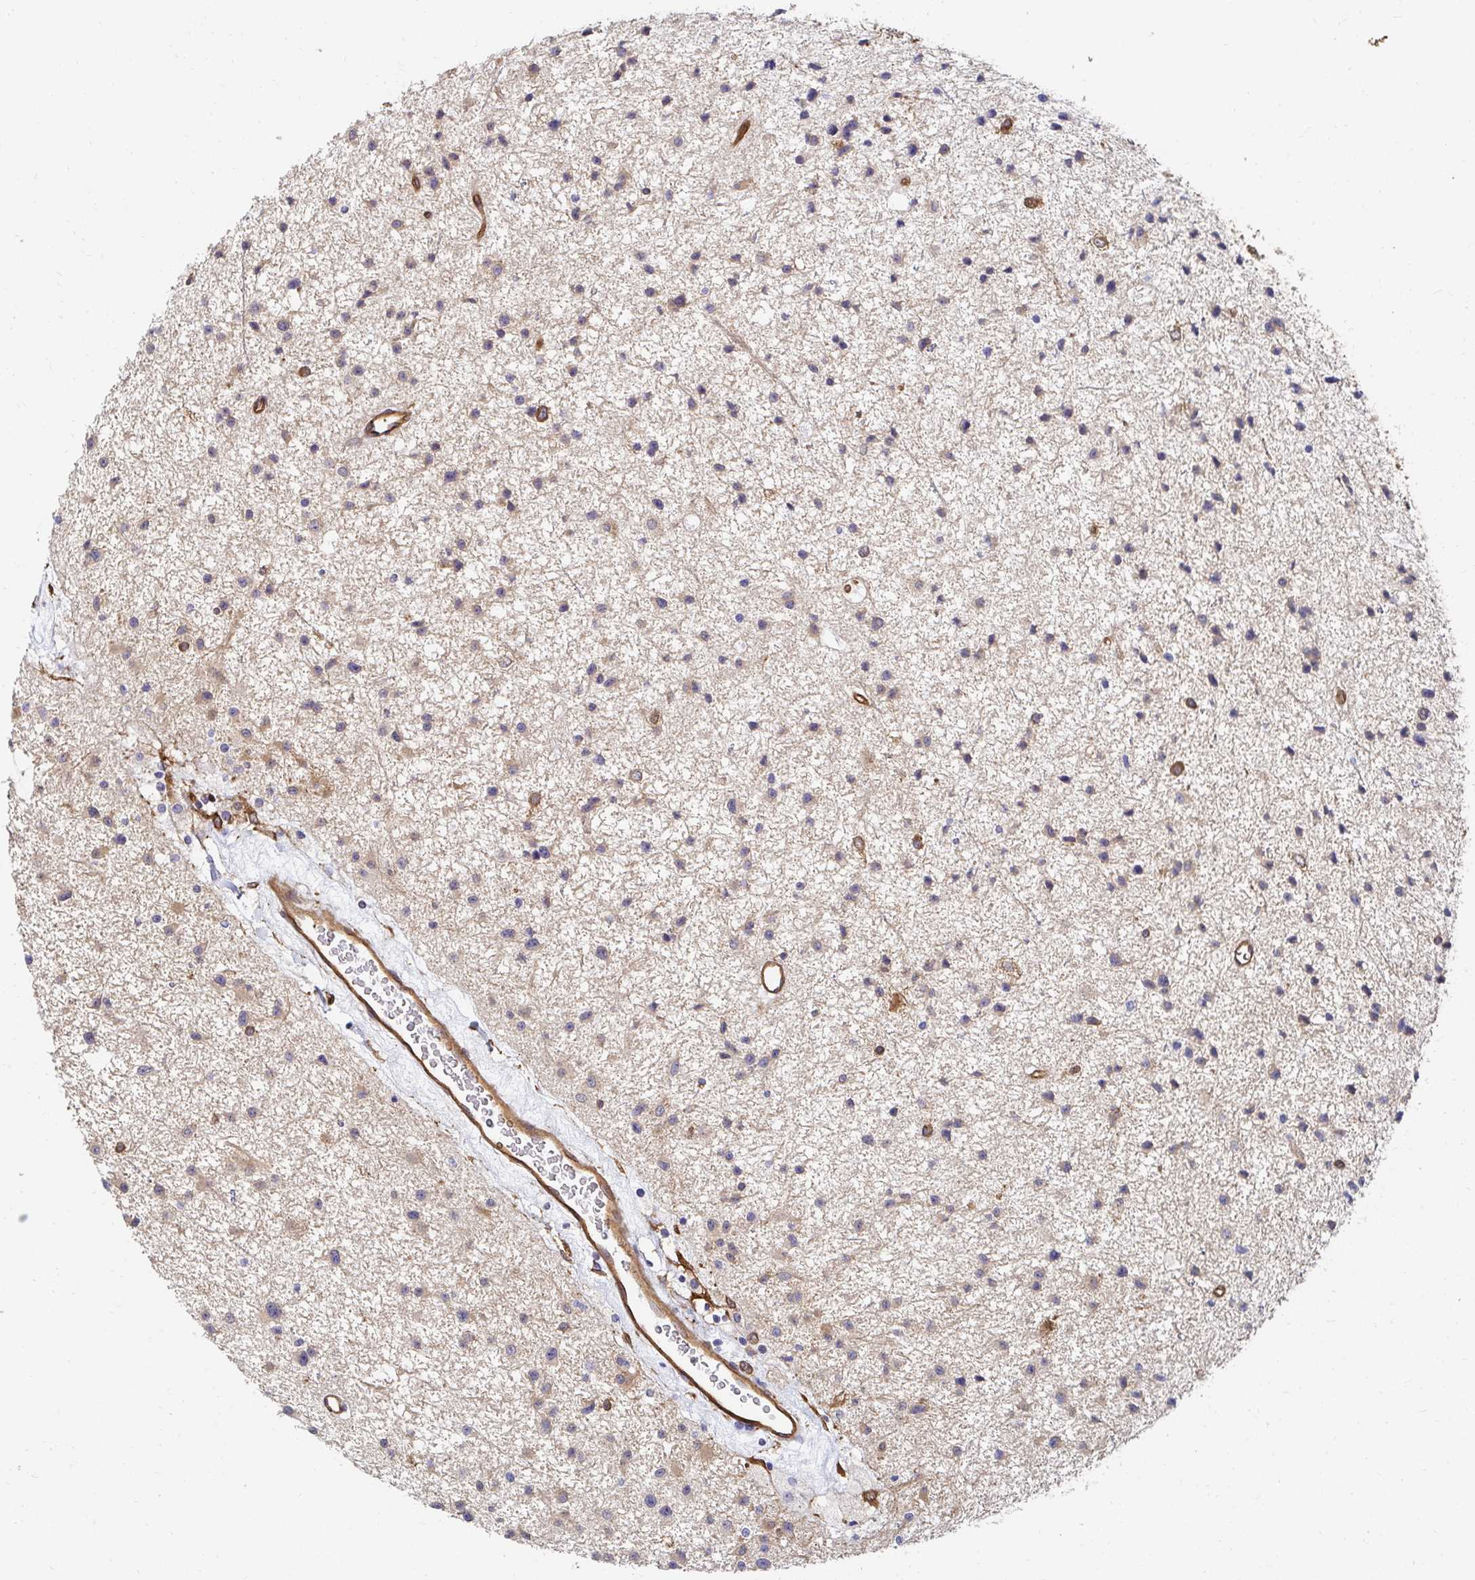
{"staining": {"intensity": "moderate", "quantity": "25%-75%", "location": "cytoplasmic/membranous"}, "tissue": "glioma", "cell_type": "Tumor cells", "image_type": "cancer", "snomed": [{"axis": "morphology", "description": "Glioma, malignant, Low grade"}, {"axis": "topography", "description": "Brain"}], "caption": "The histopathology image displays staining of glioma, revealing moderate cytoplasmic/membranous protein staining (brown color) within tumor cells. Using DAB (brown) and hematoxylin (blue) stains, captured at high magnification using brightfield microscopy.", "gene": "CTTN", "patient": {"sex": "male", "age": 43}}